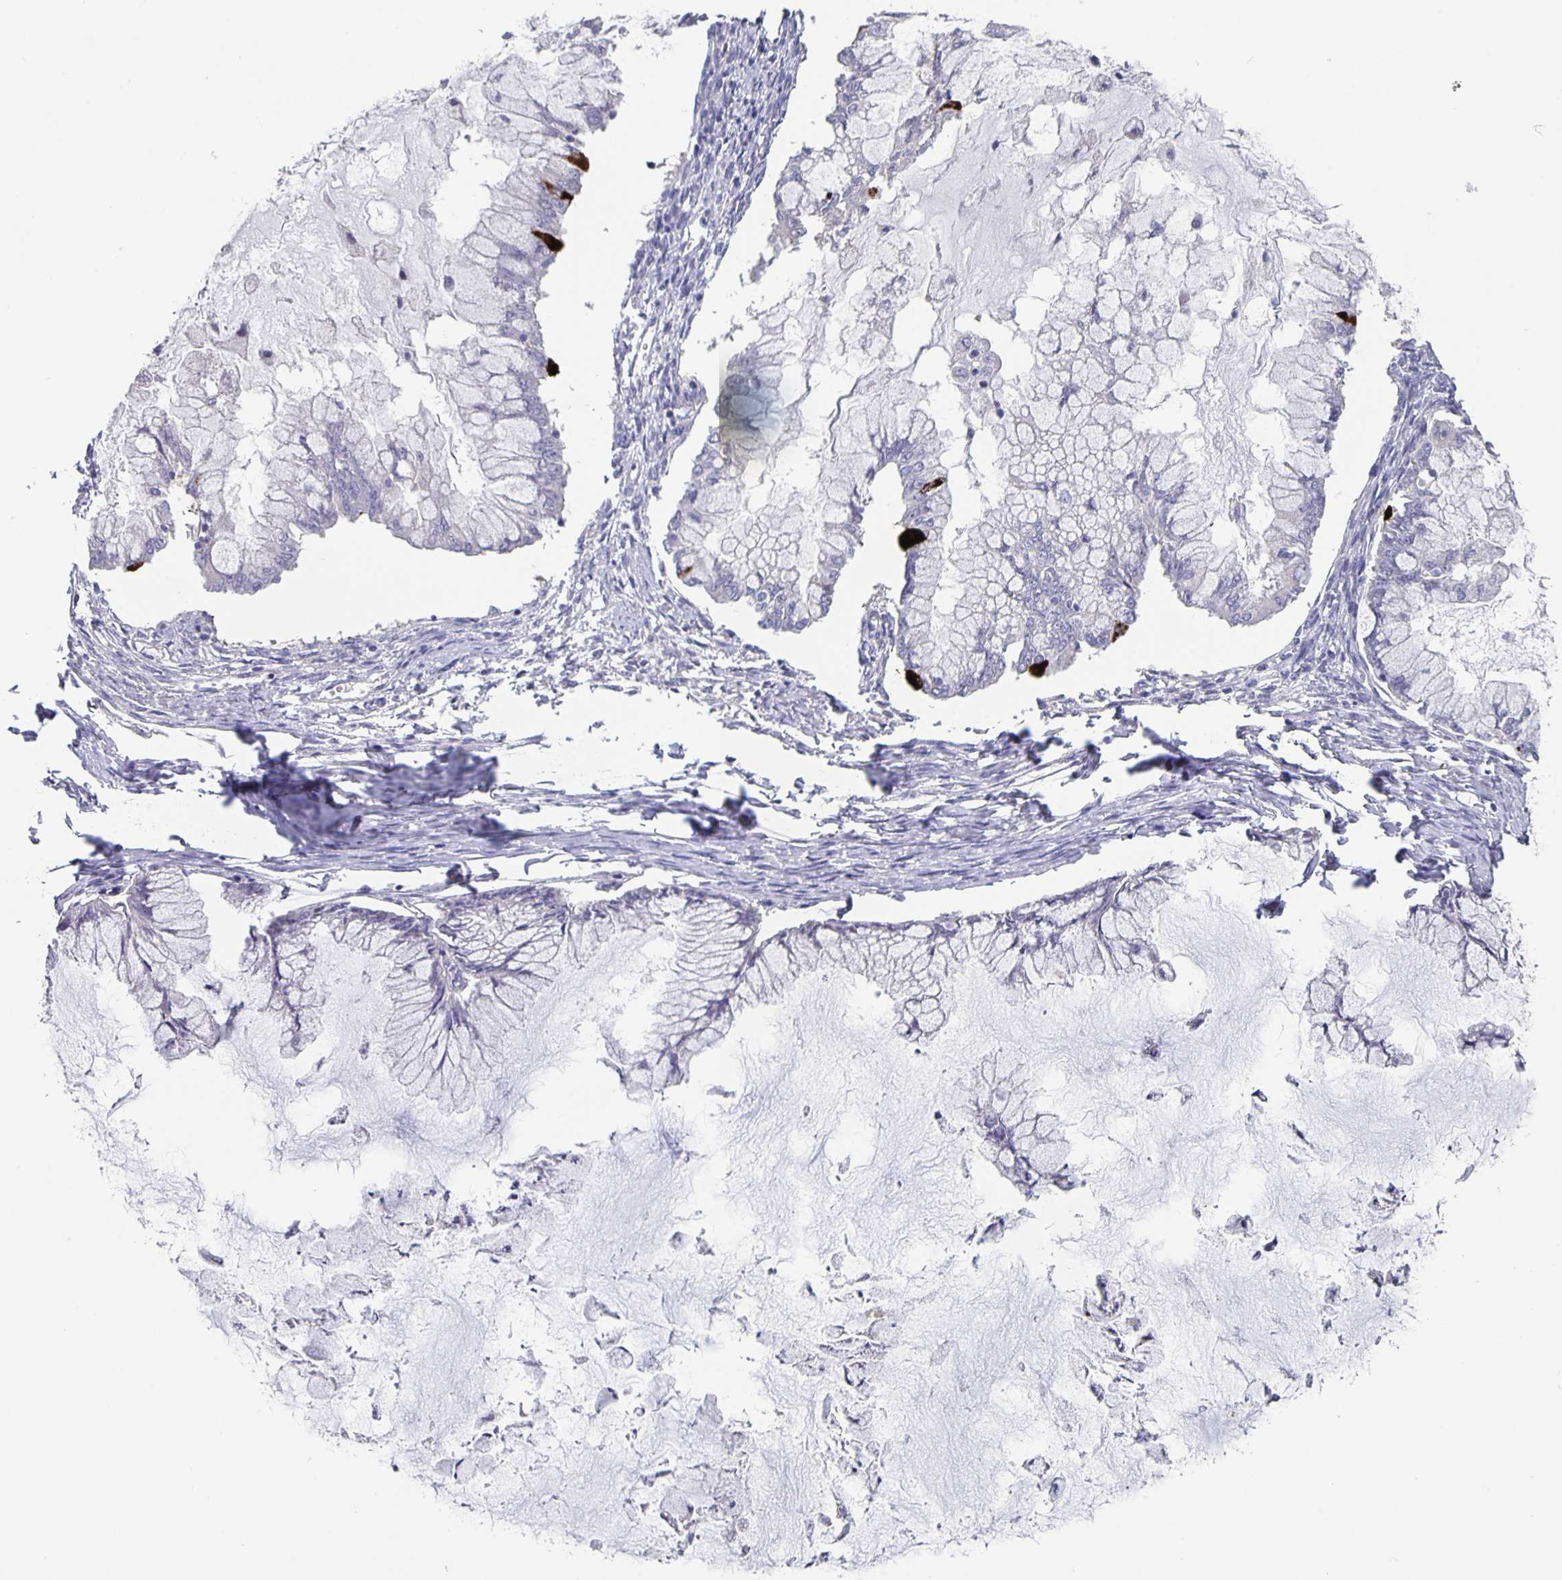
{"staining": {"intensity": "strong", "quantity": "<25%", "location": "cytoplasmic/membranous"}, "tissue": "ovarian cancer", "cell_type": "Tumor cells", "image_type": "cancer", "snomed": [{"axis": "morphology", "description": "Cystadenocarcinoma, mucinous, NOS"}, {"axis": "topography", "description": "Ovary"}], "caption": "An image showing strong cytoplasmic/membranous staining in approximately <25% of tumor cells in mucinous cystadenocarcinoma (ovarian), as visualized by brown immunohistochemical staining.", "gene": "GDF15", "patient": {"sex": "female", "age": 34}}